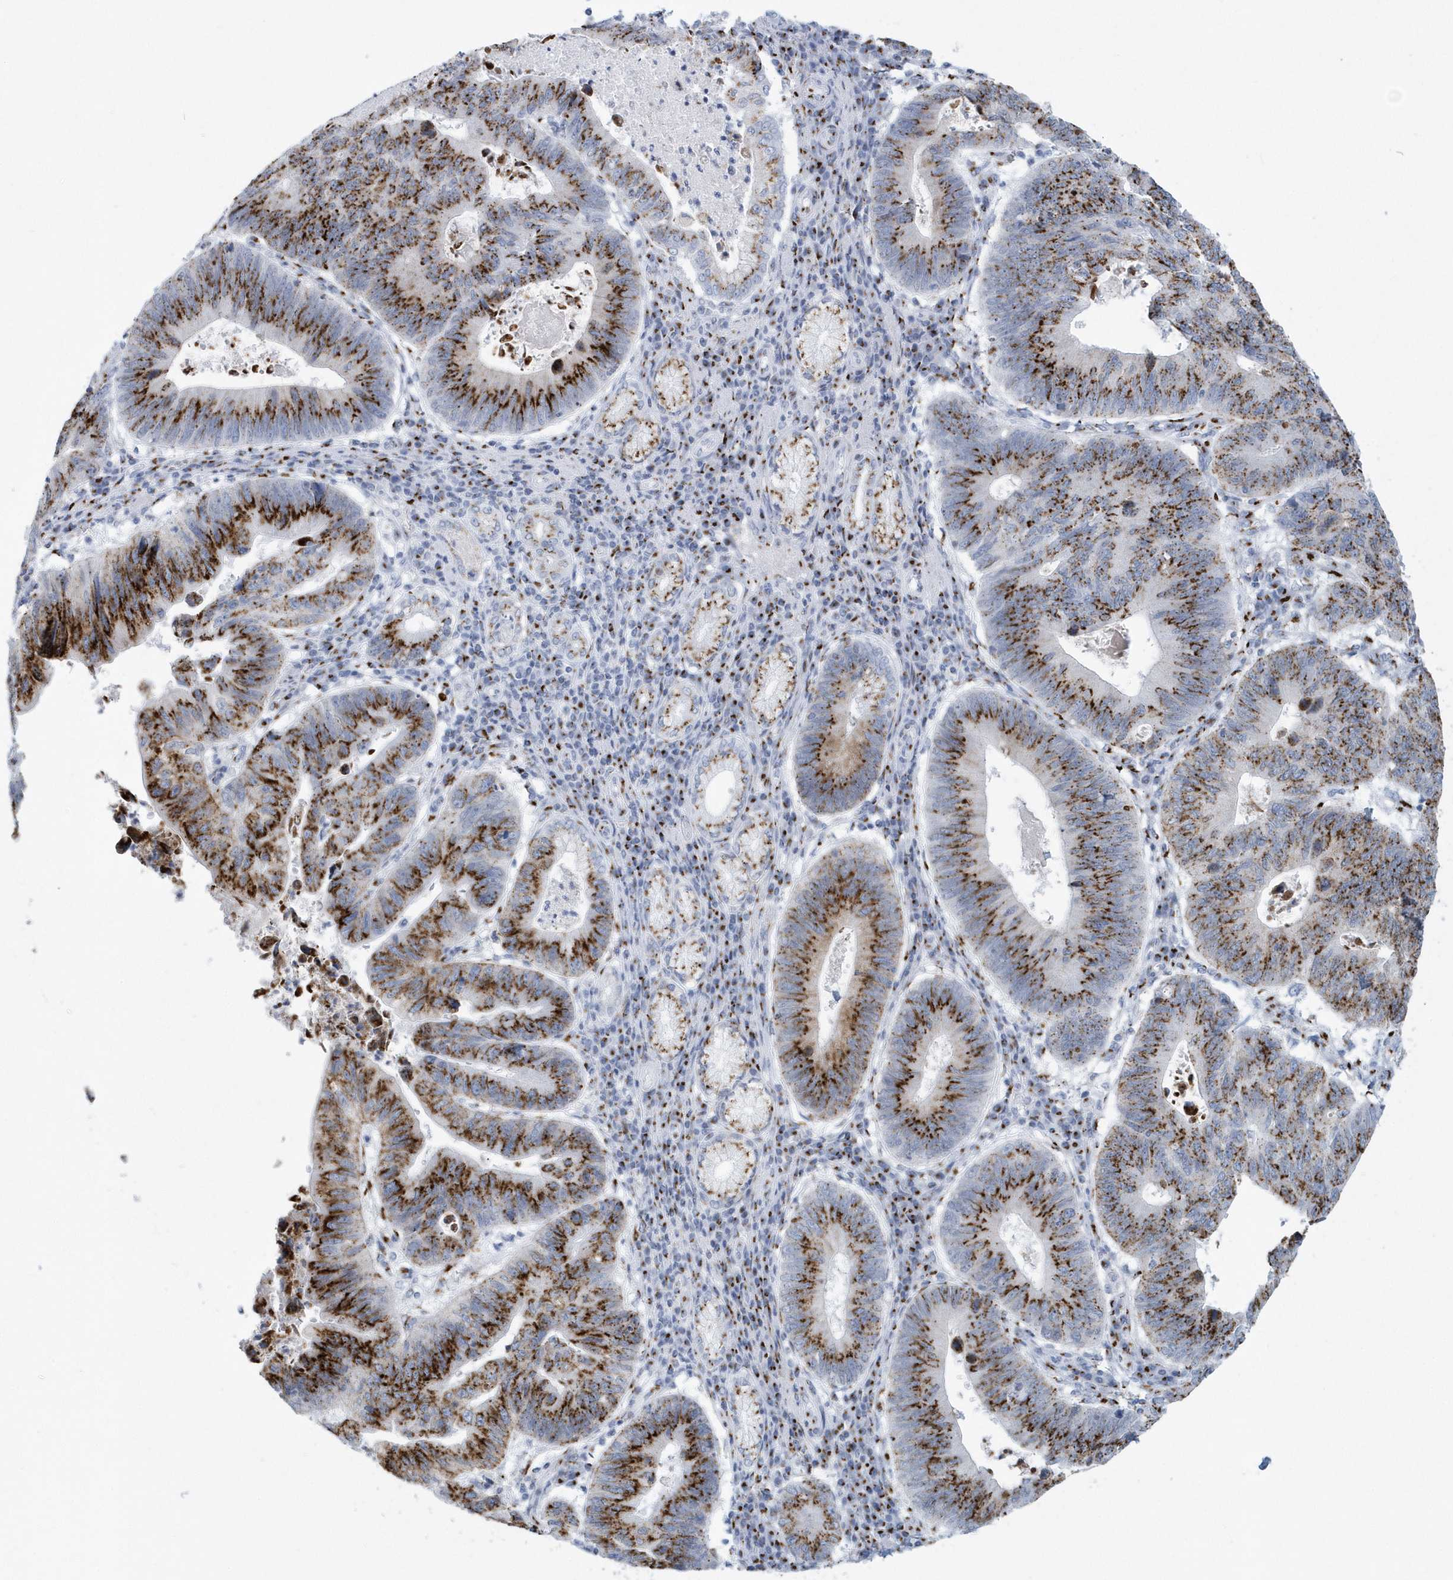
{"staining": {"intensity": "strong", "quantity": ">75%", "location": "cytoplasmic/membranous"}, "tissue": "stomach cancer", "cell_type": "Tumor cells", "image_type": "cancer", "snomed": [{"axis": "morphology", "description": "Adenocarcinoma, NOS"}, {"axis": "topography", "description": "Stomach"}], "caption": "Human stomach adenocarcinoma stained with a protein marker demonstrates strong staining in tumor cells.", "gene": "SLX9", "patient": {"sex": "male", "age": 59}}